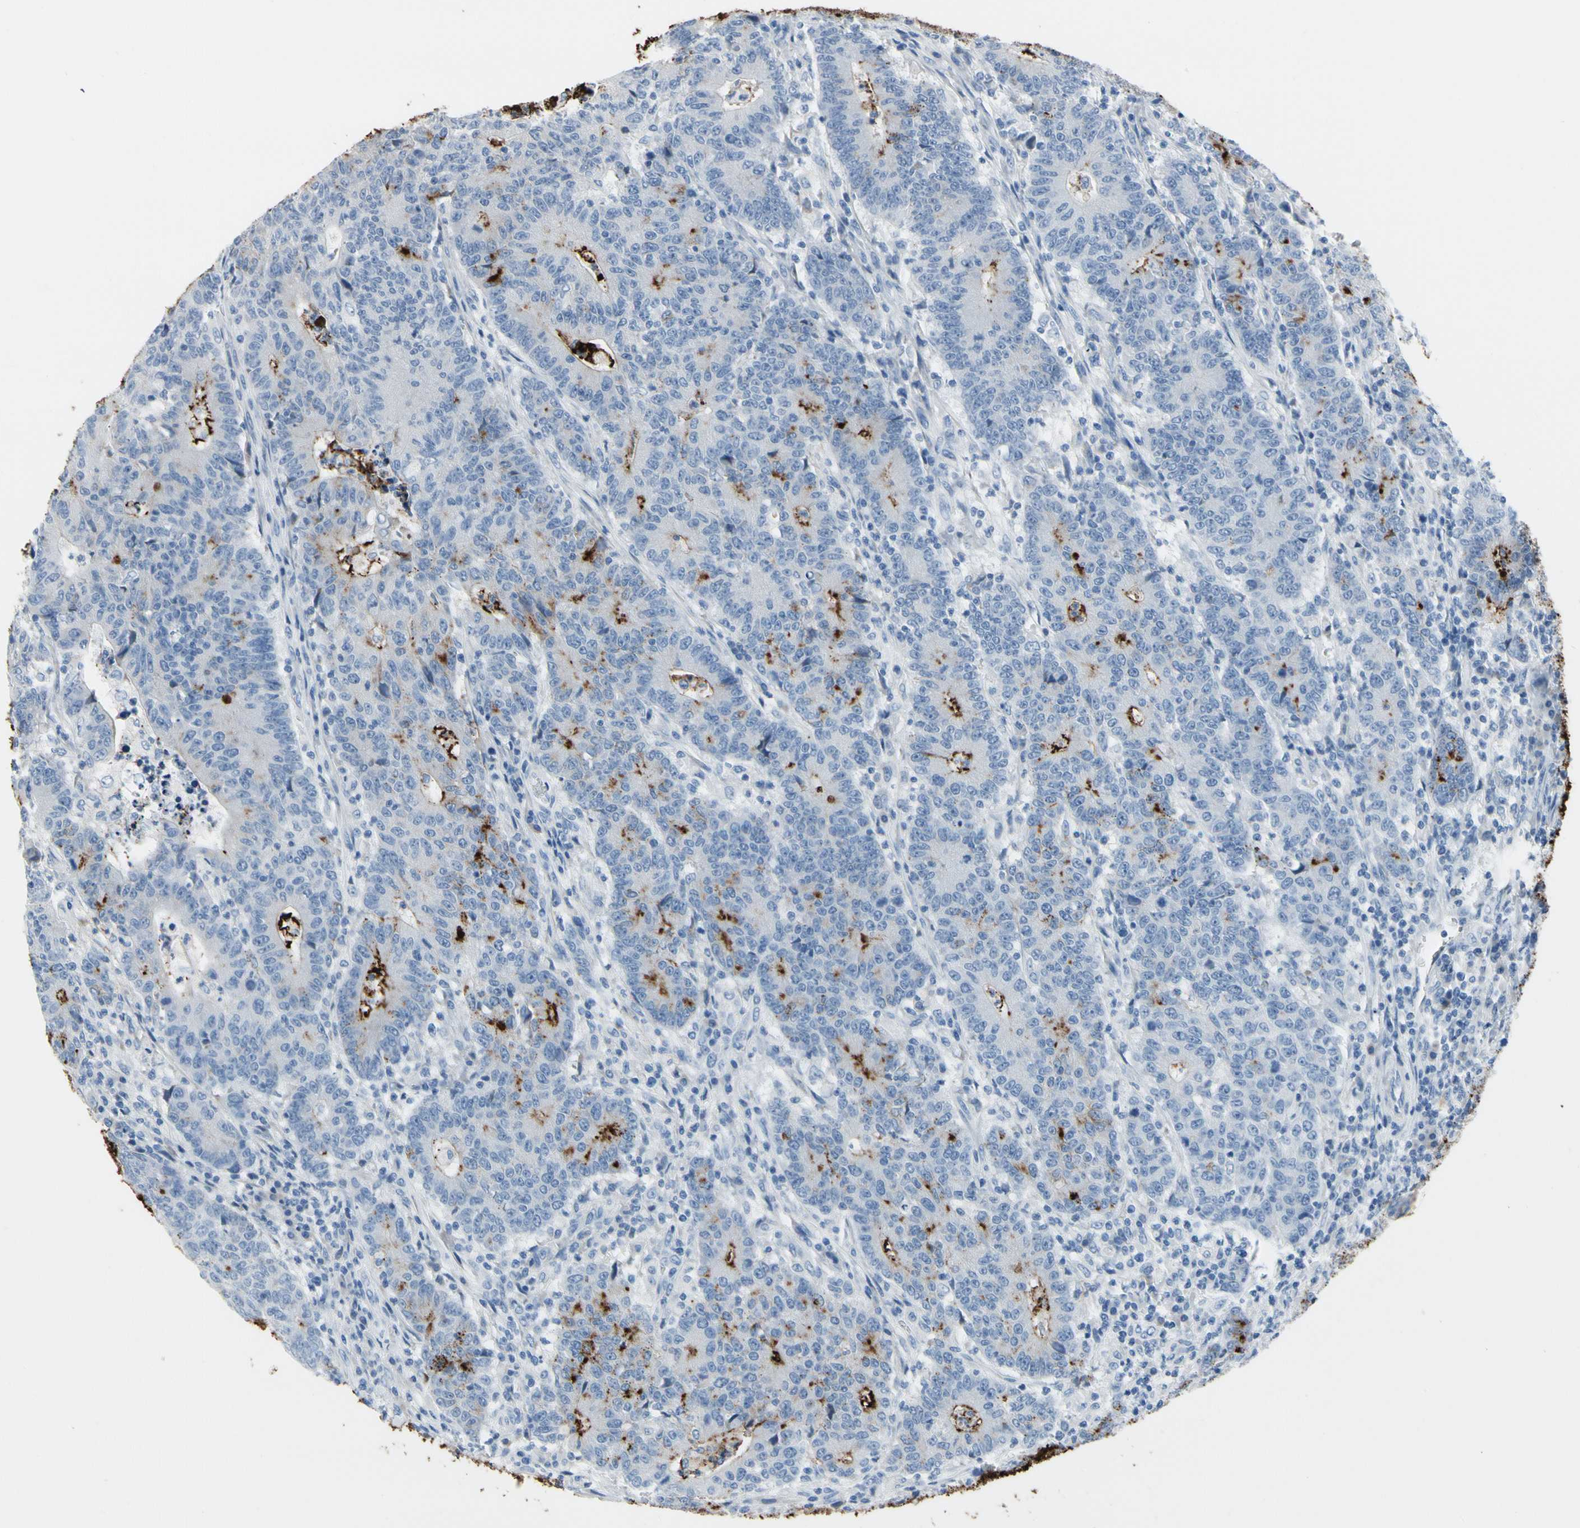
{"staining": {"intensity": "strong", "quantity": "<25%", "location": "cytoplasmic/membranous"}, "tissue": "colorectal cancer", "cell_type": "Tumor cells", "image_type": "cancer", "snomed": [{"axis": "morphology", "description": "Normal tissue, NOS"}, {"axis": "morphology", "description": "Adenocarcinoma, NOS"}, {"axis": "topography", "description": "Colon"}], "caption": "Immunohistochemistry of colorectal adenocarcinoma demonstrates medium levels of strong cytoplasmic/membranous positivity in about <25% of tumor cells.", "gene": "MUC5B", "patient": {"sex": "female", "age": 75}}